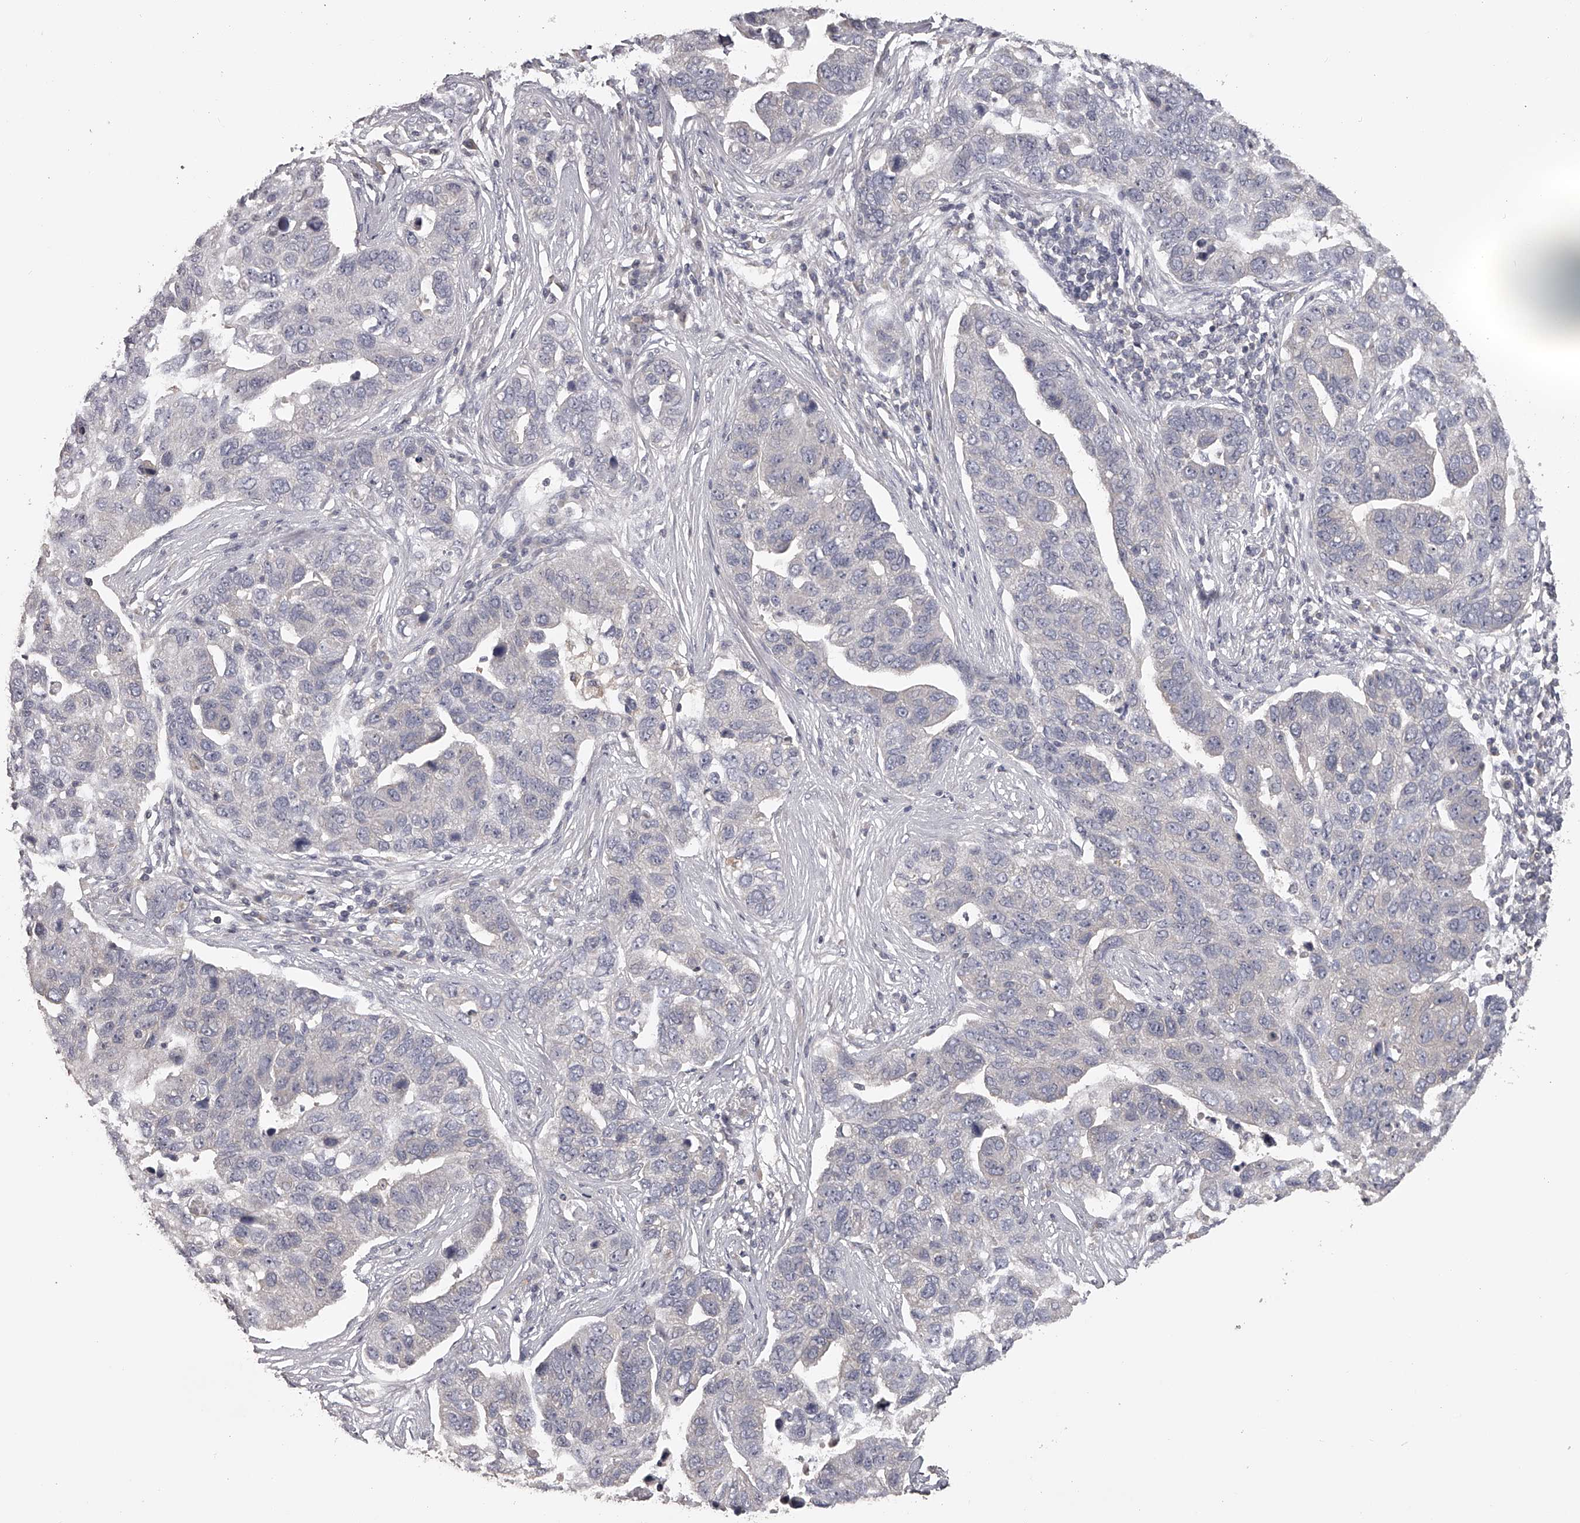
{"staining": {"intensity": "negative", "quantity": "none", "location": "none"}, "tissue": "pancreatic cancer", "cell_type": "Tumor cells", "image_type": "cancer", "snomed": [{"axis": "morphology", "description": "Adenocarcinoma, NOS"}, {"axis": "topography", "description": "Pancreas"}], "caption": "This image is of pancreatic cancer (adenocarcinoma) stained with immunohistochemistry (IHC) to label a protein in brown with the nuclei are counter-stained blue. There is no staining in tumor cells.", "gene": "TNN", "patient": {"sex": "female", "age": 61}}